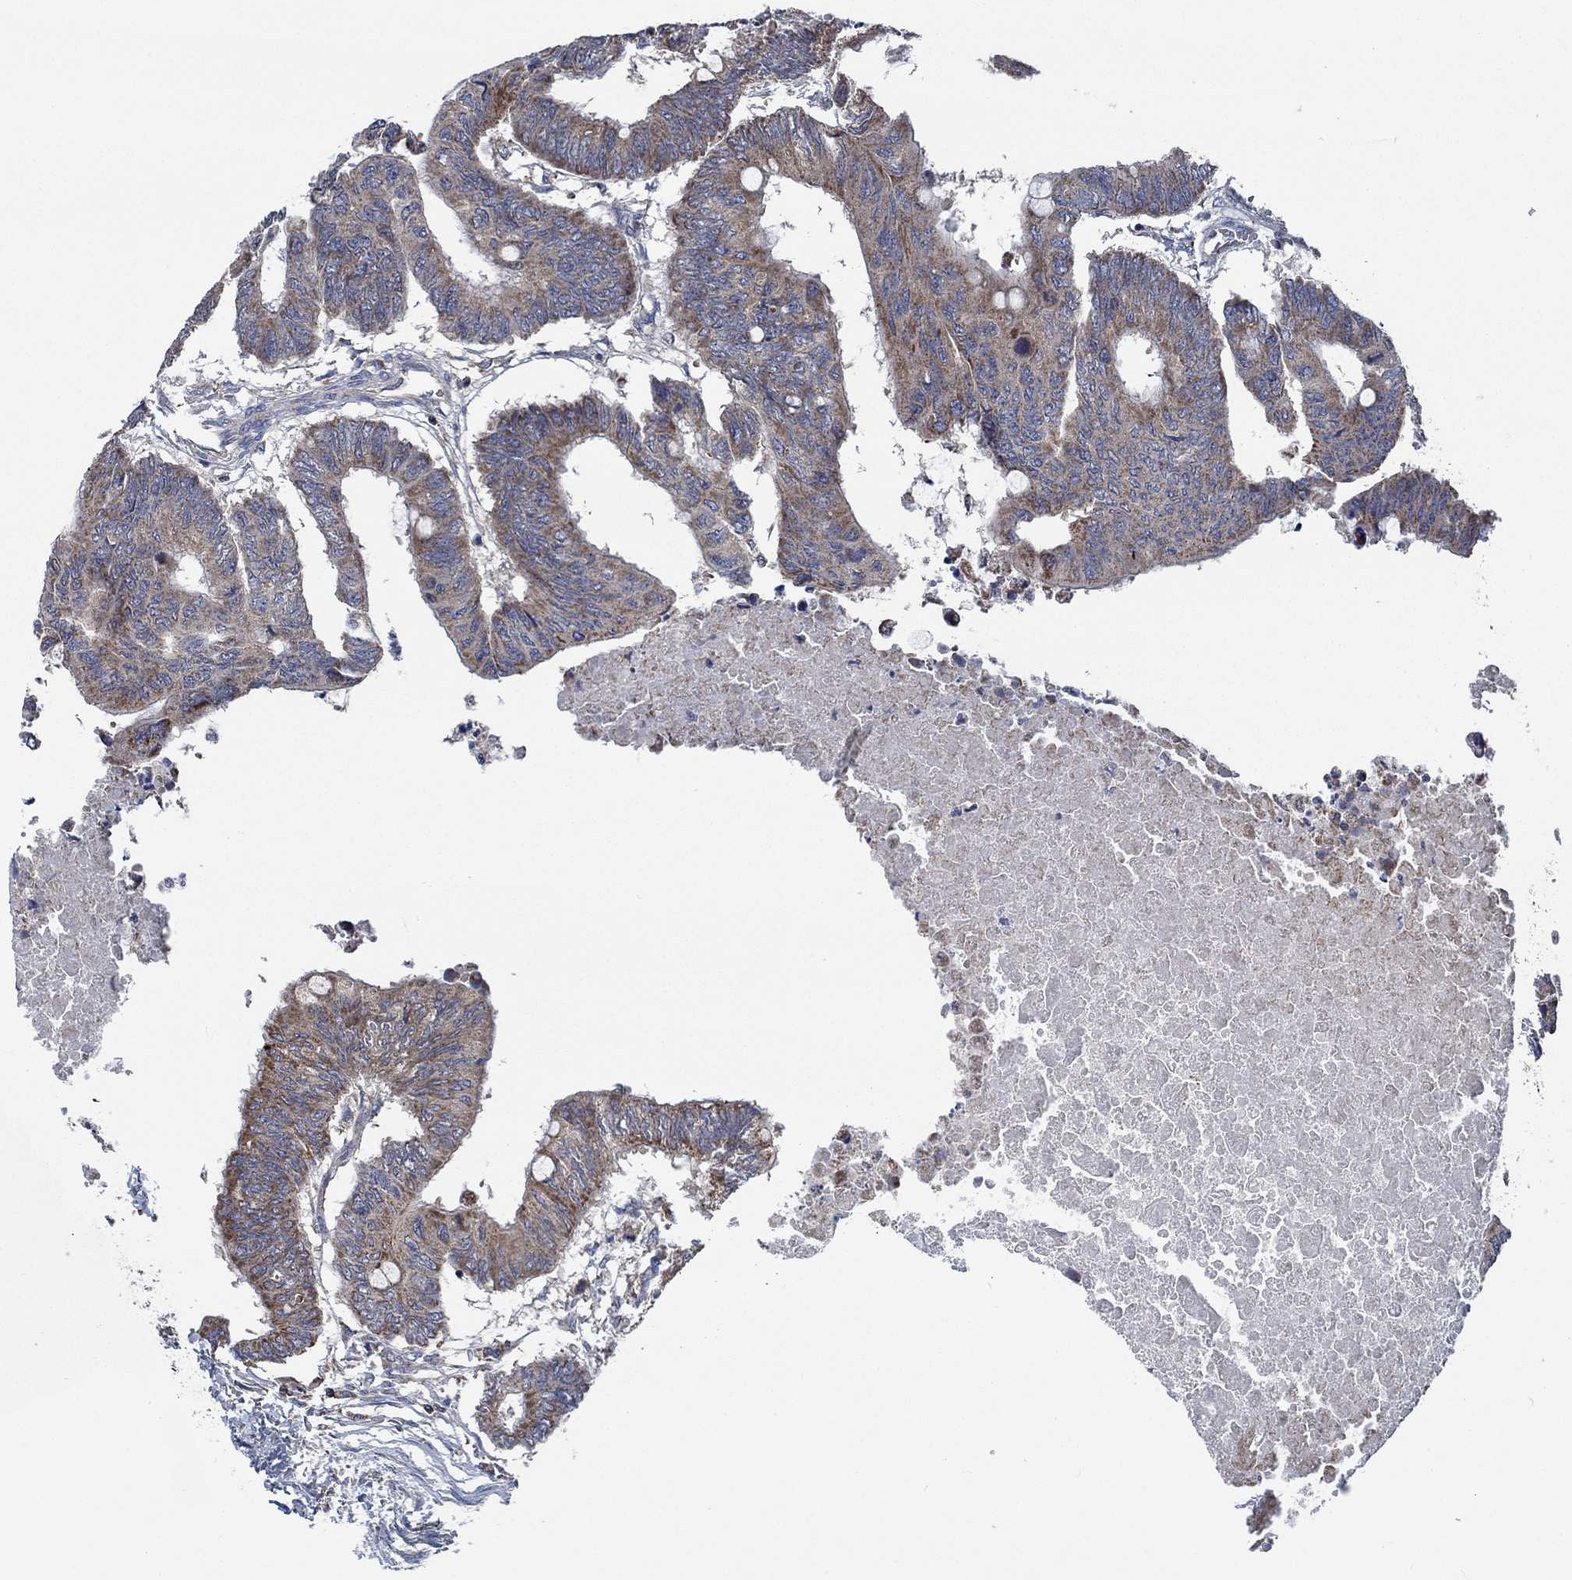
{"staining": {"intensity": "weak", "quantity": ">75%", "location": "cytoplasmic/membranous"}, "tissue": "colorectal cancer", "cell_type": "Tumor cells", "image_type": "cancer", "snomed": [{"axis": "morphology", "description": "Normal tissue, NOS"}, {"axis": "morphology", "description": "Adenocarcinoma, NOS"}, {"axis": "topography", "description": "Rectum"}, {"axis": "topography", "description": "Peripheral nerve tissue"}], "caption": "IHC of human colorectal cancer demonstrates low levels of weak cytoplasmic/membranous expression in about >75% of tumor cells. The staining was performed using DAB, with brown indicating positive protein expression. Nuclei are stained blue with hematoxylin.", "gene": "STXBP6", "patient": {"sex": "male", "age": 92}}